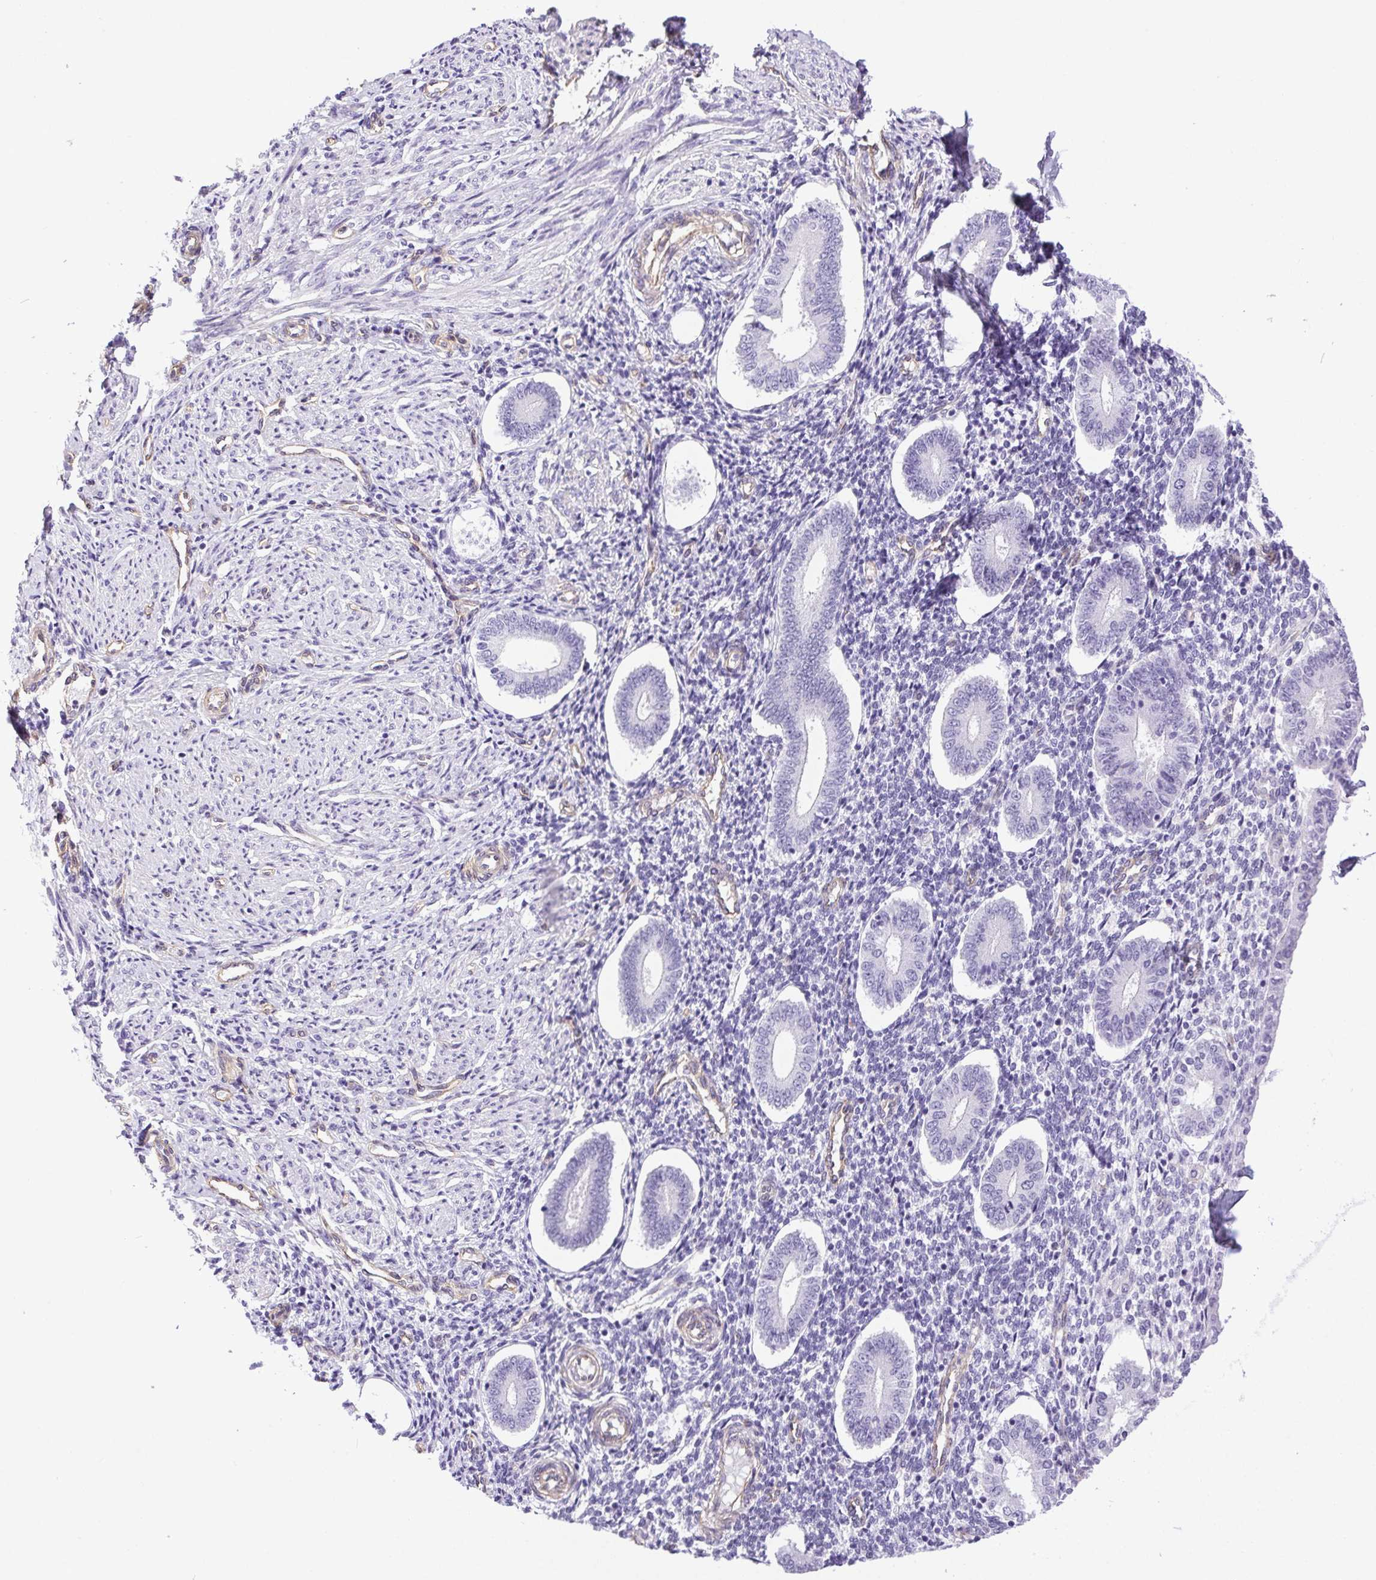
{"staining": {"intensity": "negative", "quantity": "none", "location": "none"}, "tissue": "endometrium", "cell_type": "Cells in endometrial stroma", "image_type": "normal", "snomed": [{"axis": "morphology", "description": "Normal tissue, NOS"}, {"axis": "topography", "description": "Endometrium"}], "caption": "Immunohistochemistry of benign endometrium displays no expression in cells in endometrial stroma.", "gene": "SHCBP1L", "patient": {"sex": "female", "age": 40}}